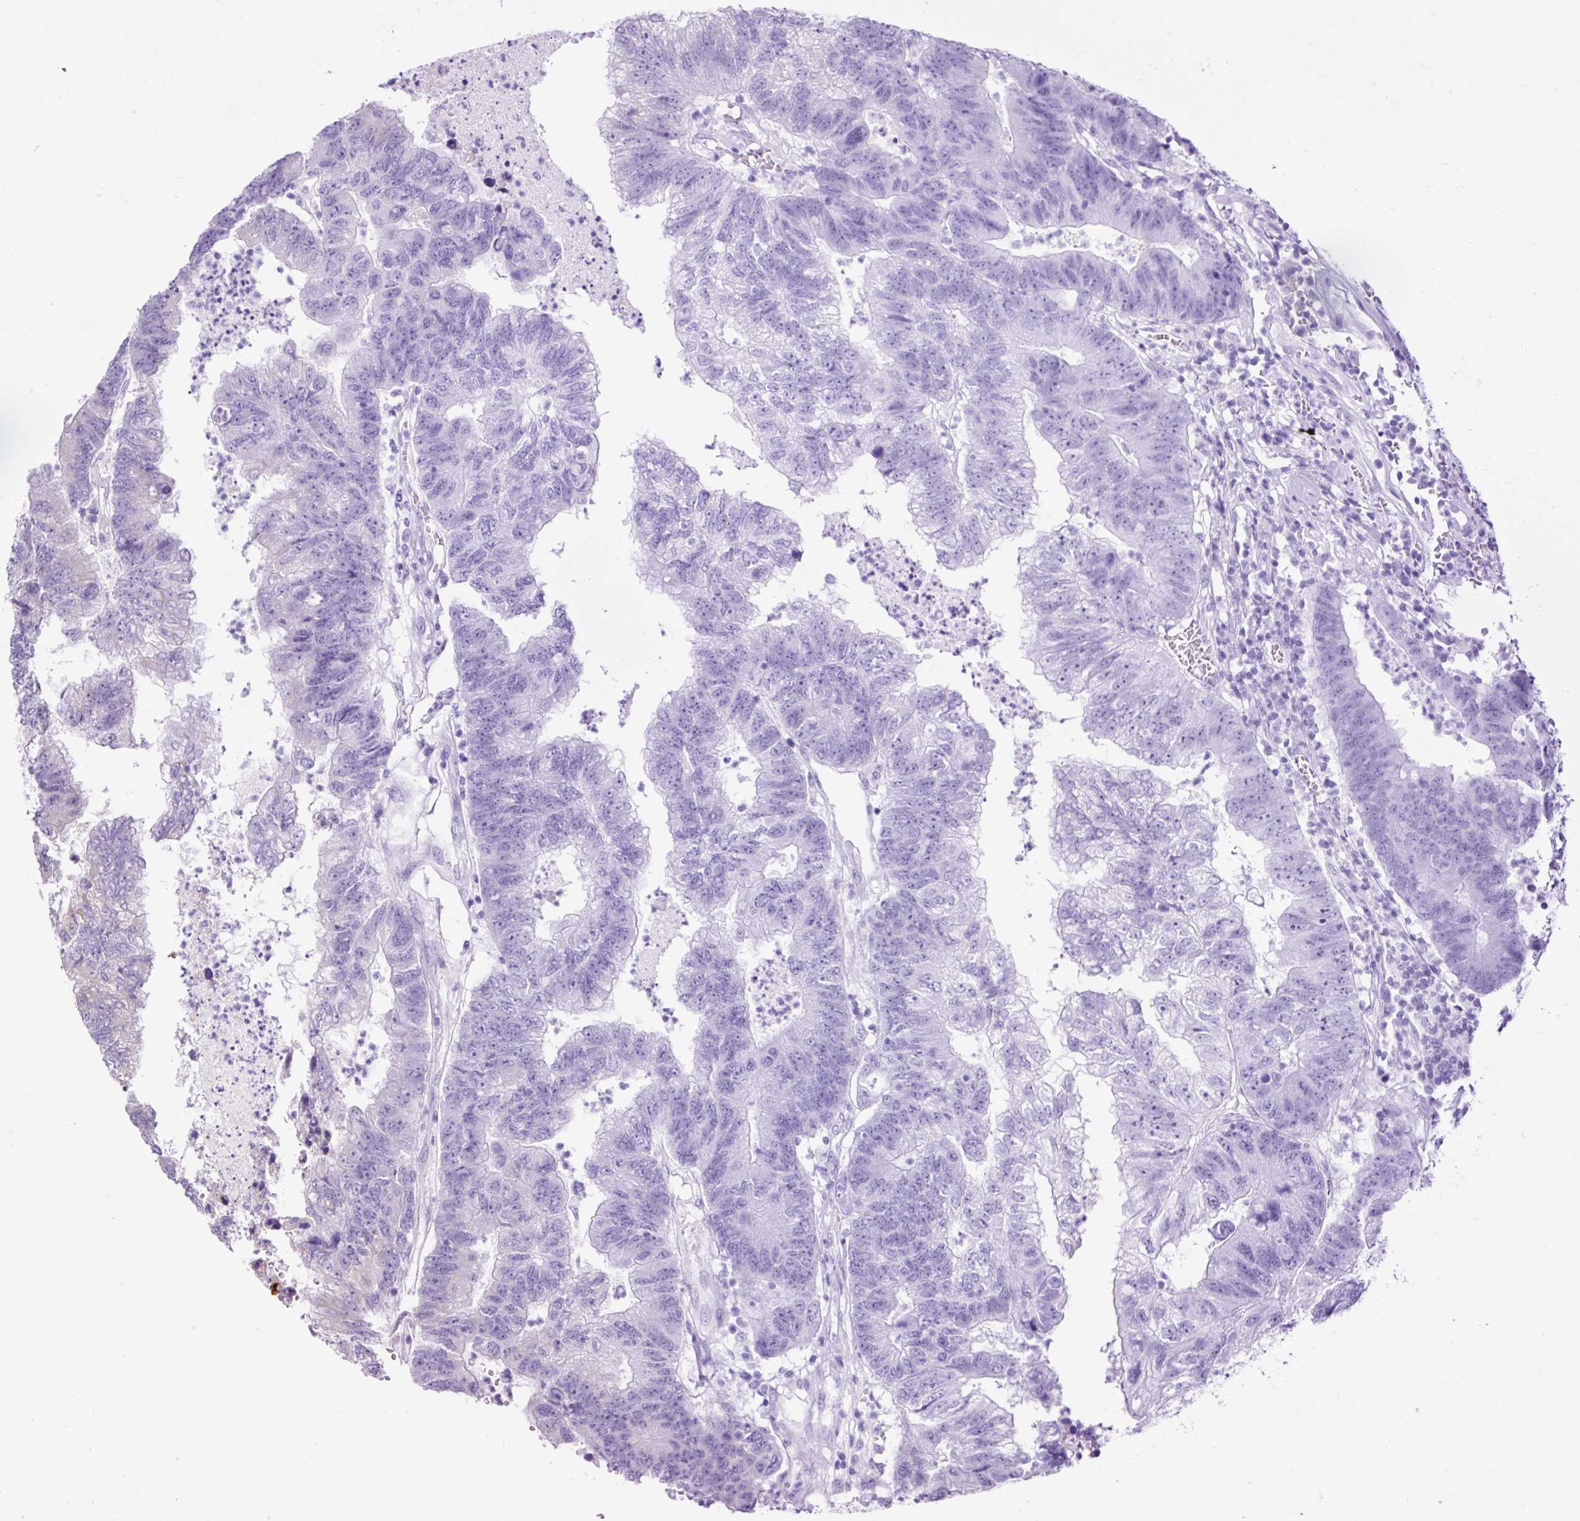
{"staining": {"intensity": "weak", "quantity": "<25%", "location": "cytoplasmic/membranous"}, "tissue": "colorectal cancer", "cell_type": "Tumor cells", "image_type": "cancer", "snomed": [{"axis": "morphology", "description": "Adenocarcinoma, NOS"}, {"axis": "topography", "description": "Colon"}], "caption": "This is a photomicrograph of IHC staining of colorectal cancer (adenocarcinoma), which shows no staining in tumor cells.", "gene": "FMC1", "patient": {"sex": "female", "age": 48}}